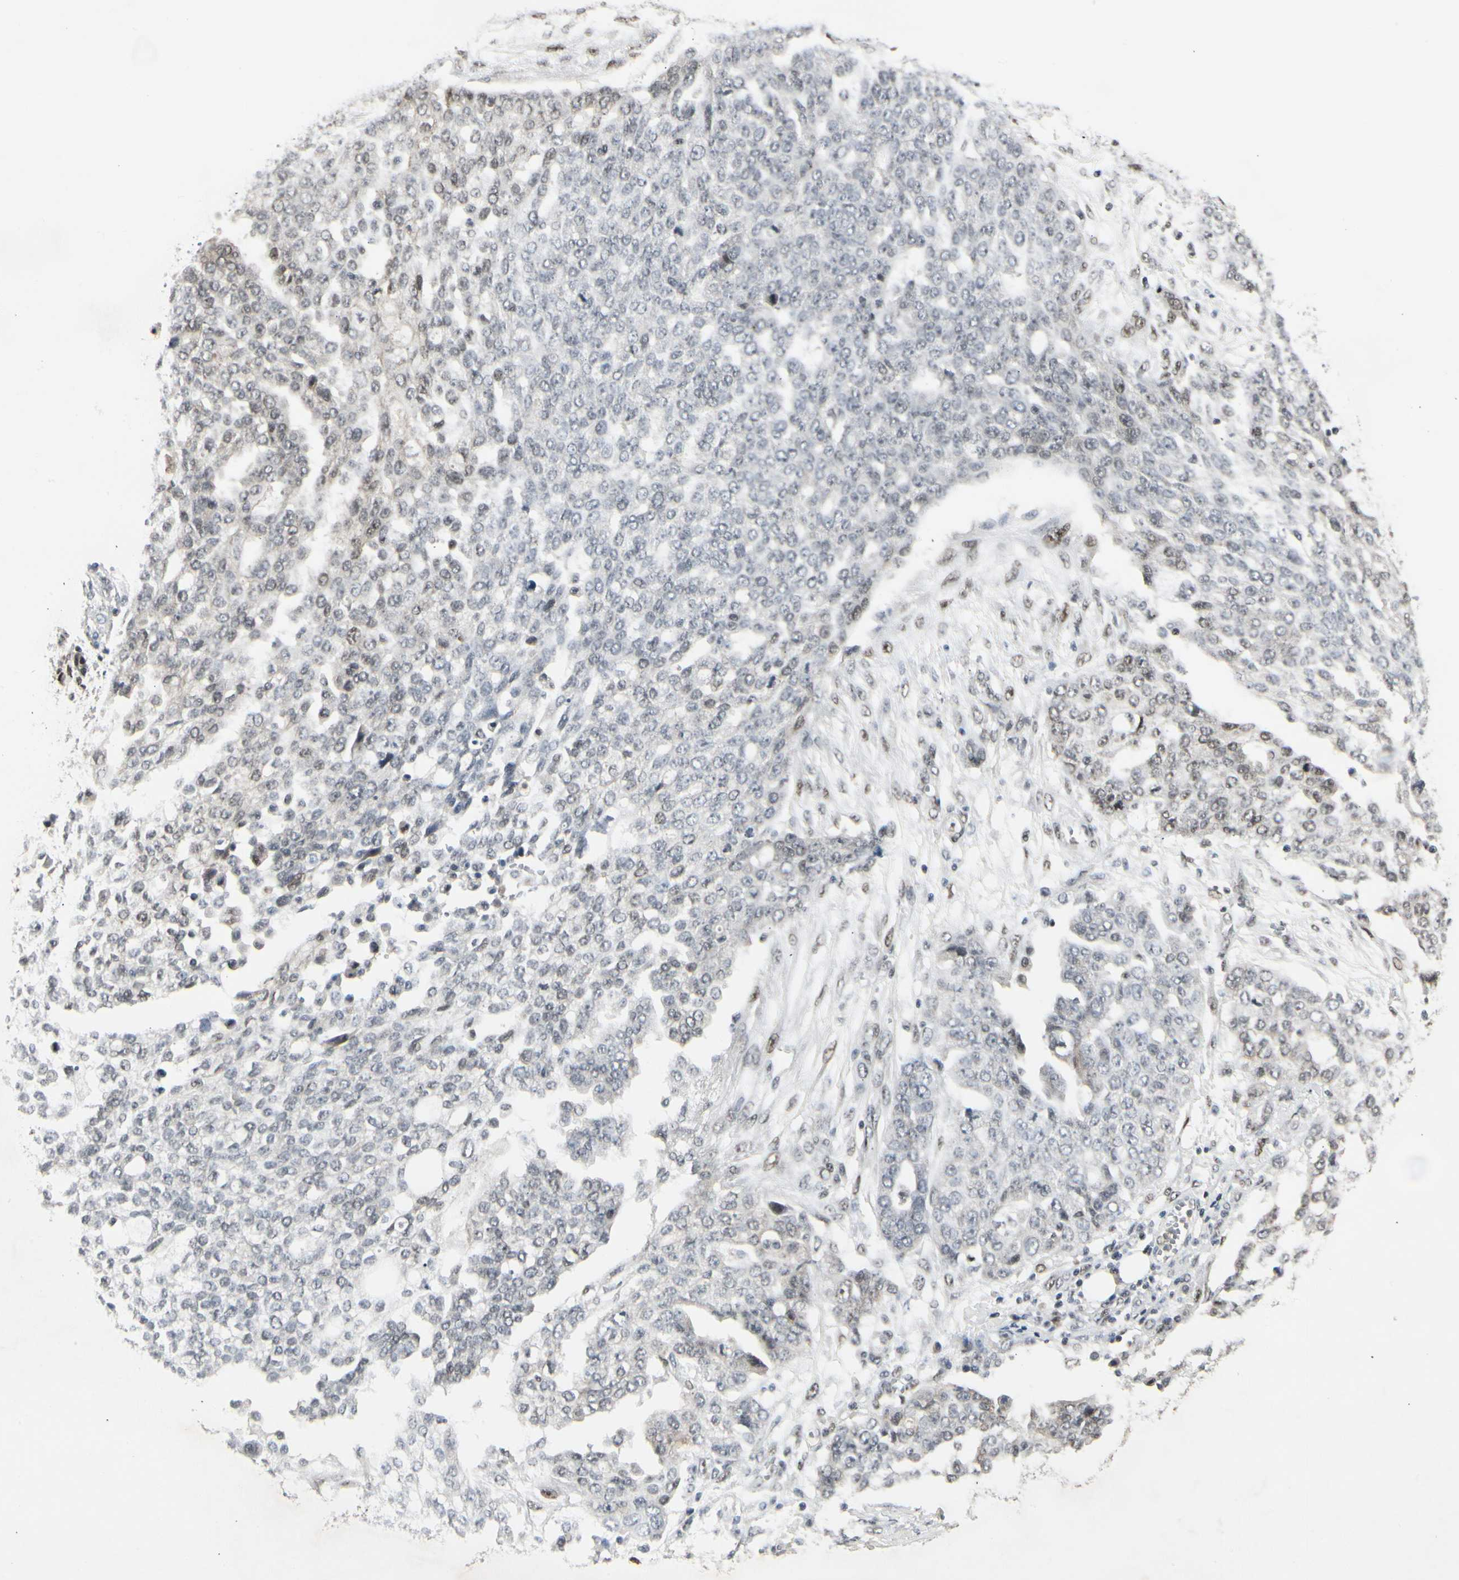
{"staining": {"intensity": "weak", "quantity": "<25%", "location": "nuclear"}, "tissue": "ovarian cancer", "cell_type": "Tumor cells", "image_type": "cancer", "snomed": [{"axis": "morphology", "description": "Cystadenocarcinoma, serous, NOS"}, {"axis": "topography", "description": "Soft tissue"}, {"axis": "topography", "description": "Ovary"}], "caption": "Ovarian cancer was stained to show a protein in brown. There is no significant staining in tumor cells.", "gene": "FOXJ2", "patient": {"sex": "female", "age": 57}}